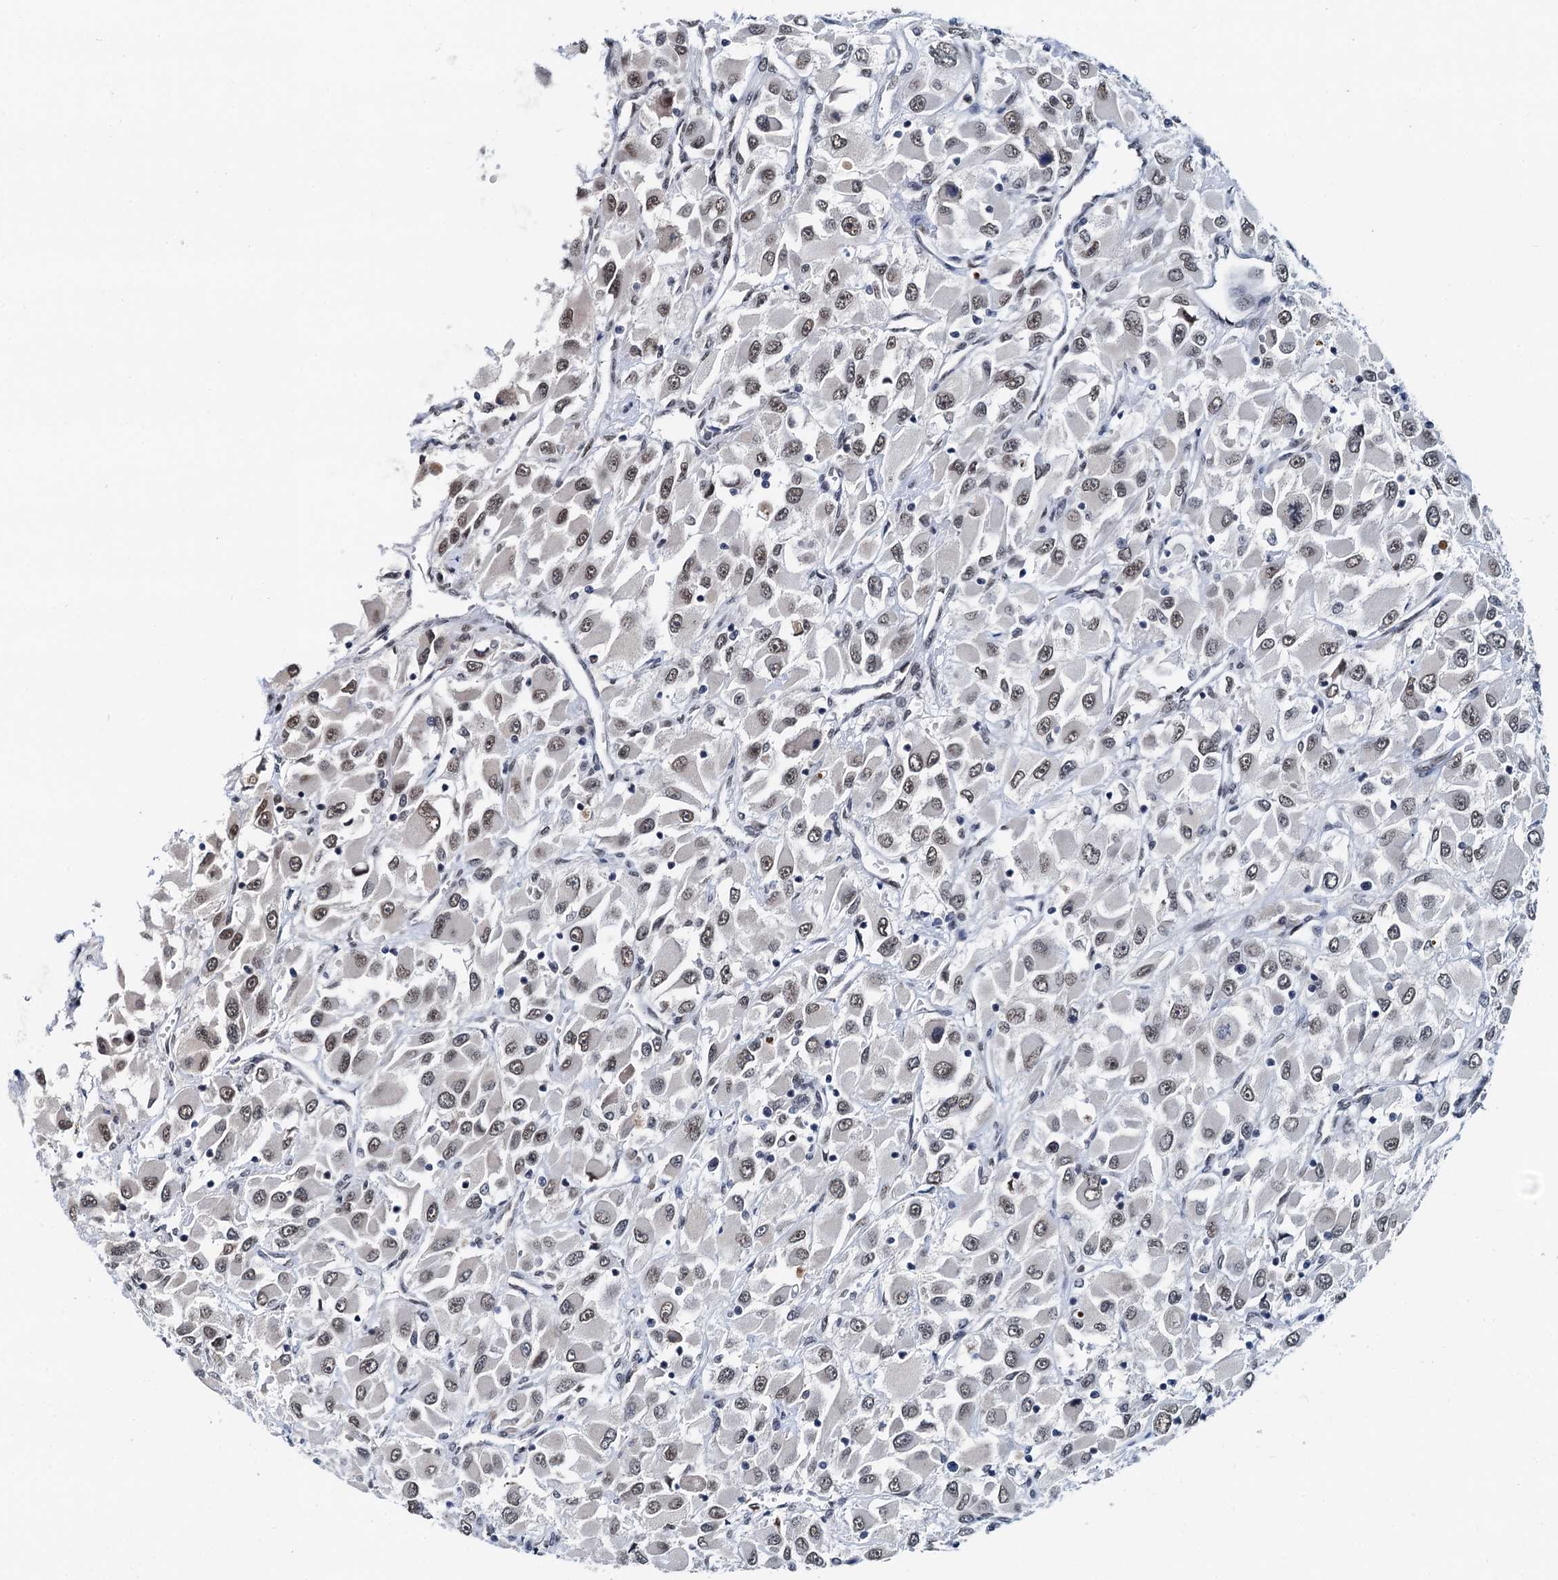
{"staining": {"intensity": "moderate", "quantity": ">75%", "location": "nuclear"}, "tissue": "renal cancer", "cell_type": "Tumor cells", "image_type": "cancer", "snomed": [{"axis": "morphology", "description": "Adenocarcinoma, NOS"}, {"axis": "topography", "description": "Kidney"}], "caption": "Renal adenocarcinoma was stained to show a protein in brown. There is medium levels of moderate nuclear staining in approximately >75% of tumor cells.", "gene": "SNRPD1", "patient": {"sex": "female", "age": 52}}